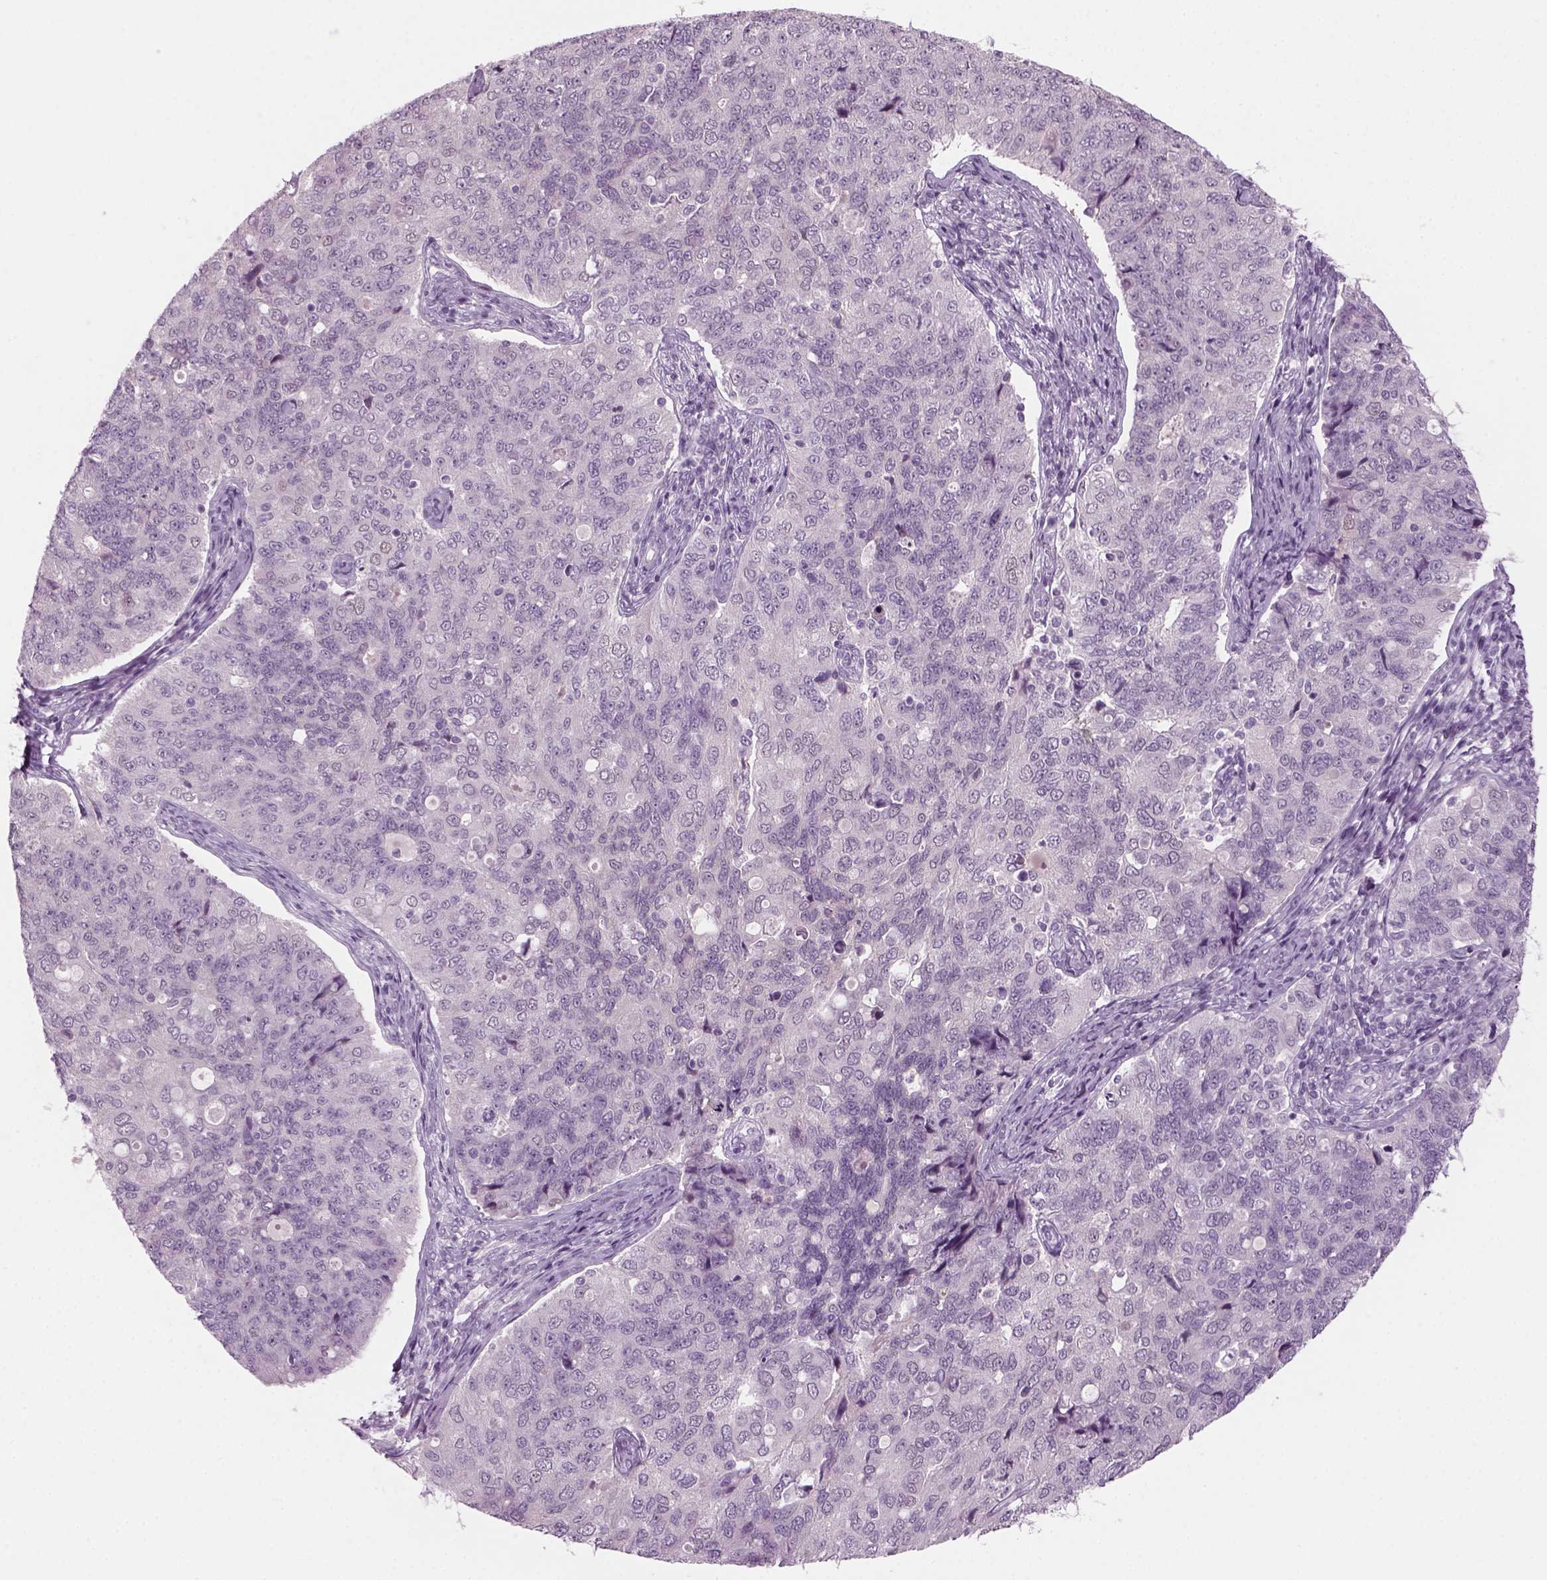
{"staining": {"intensity": "negative", "quantity": "none", "location": "none"}, "tissue": "endometrial cancer", "cell_type": "Tumor cells", "image_type": "cancer", "snomed": [{"axis": "morphology", "description": "Adenocarcinoma, NOS"}, {"axis": "topography", "description": "Endometrium"}], "caption": "Tumor cells show no significant positivity in endometrial cancer (adenocarcinoma).", "gene": "KRT75", "patient": {"sex": "female", "age": 43}}